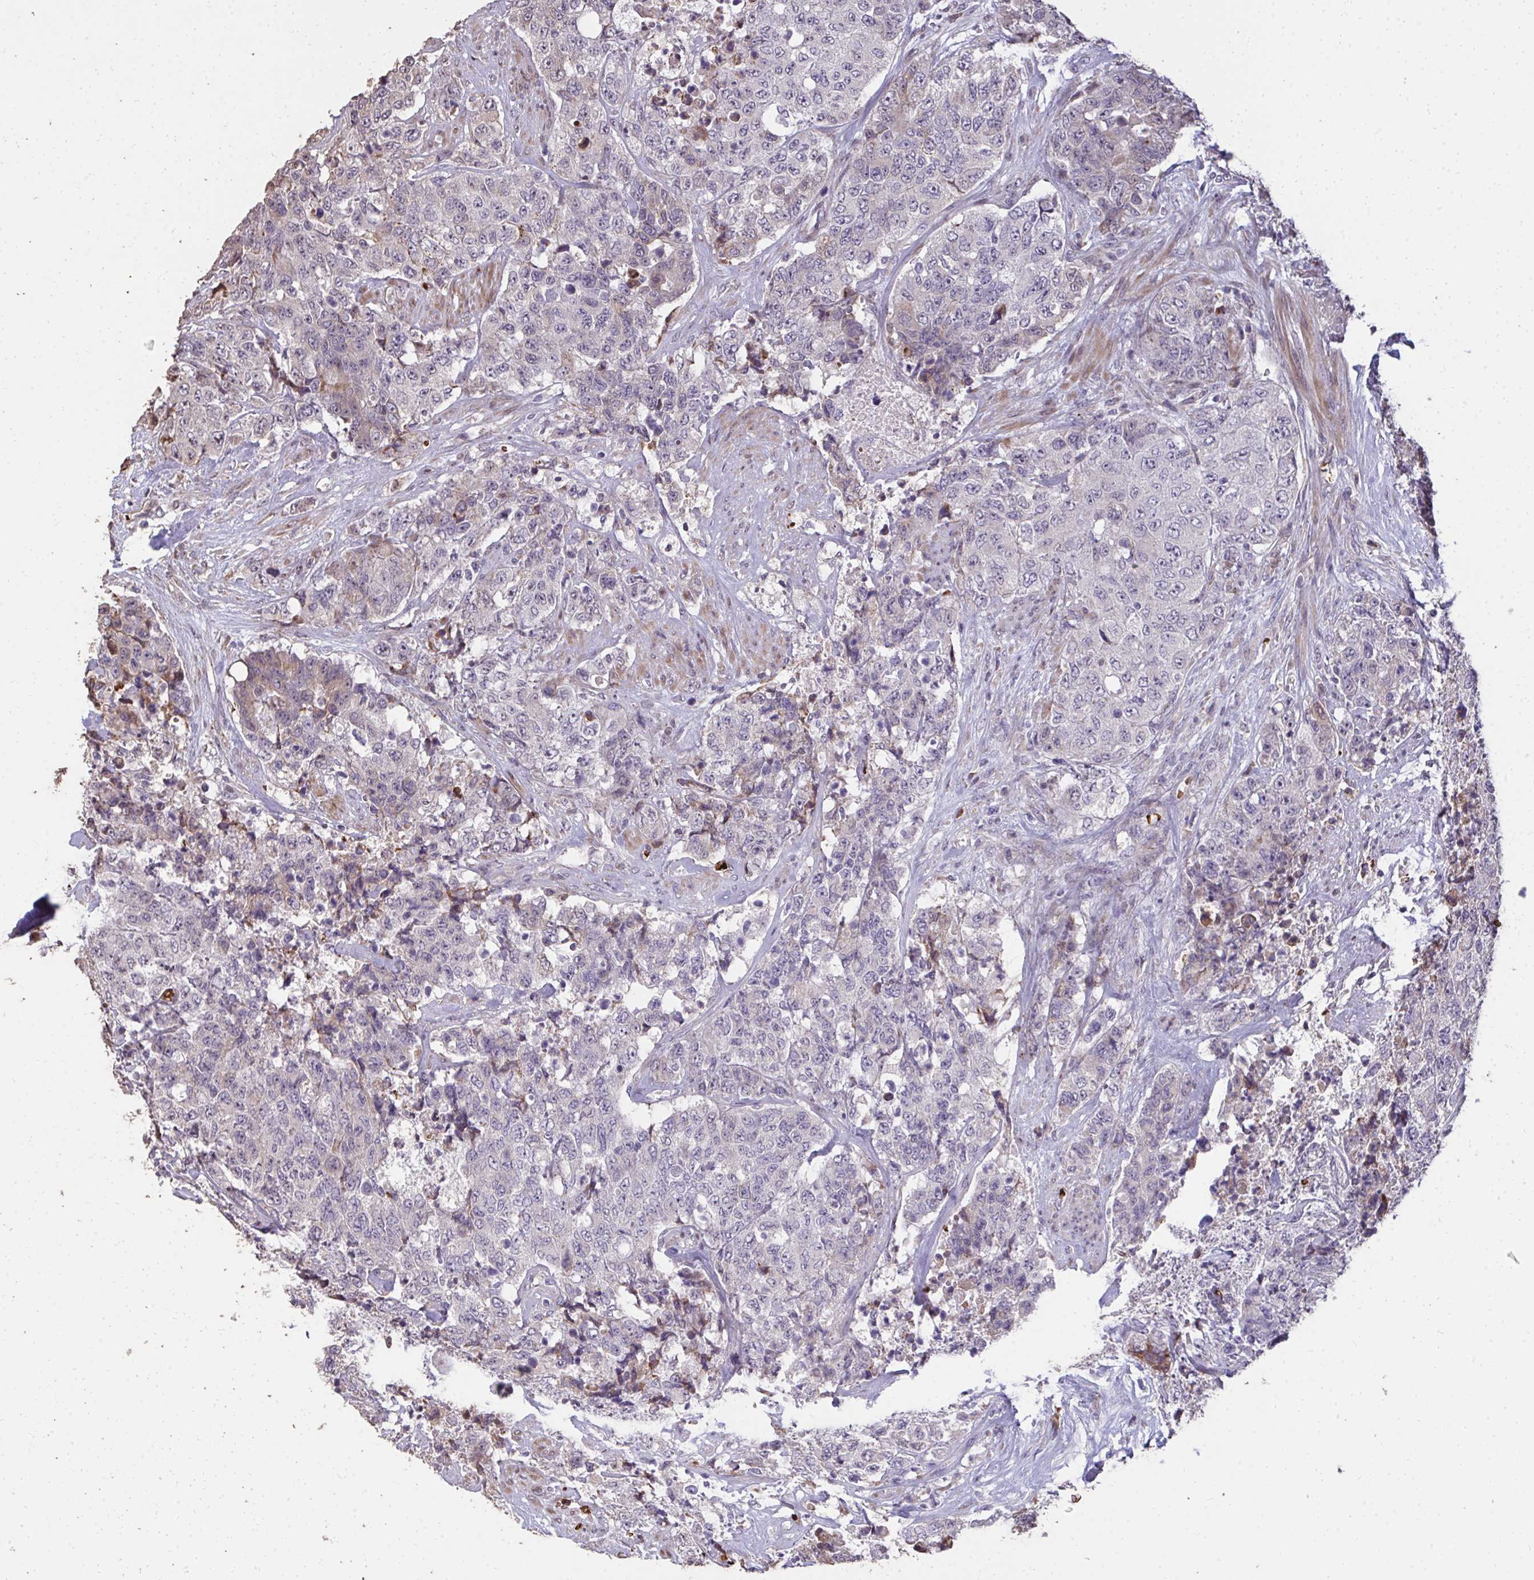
{"staining": {"intensity": "negative", "quantity": "none", "location": "none"}, "tissue": "urothelial cancer", "cell_type": "Tumor cells", "image_type": "cancer", "snomed": [{"axis": "morphology", "description": "Urothelial carcinoma, High grade"}, {"axis": "topography", "description": "Urinary bladder"}], "caption": "IHC micrograph of human urothelial carcinoma (high-grade) stained for a protein (brown), which reveals no staining in tumor cells.", "gene": "FIBCD1", "patient": {"sex": "female", "age": 78}}